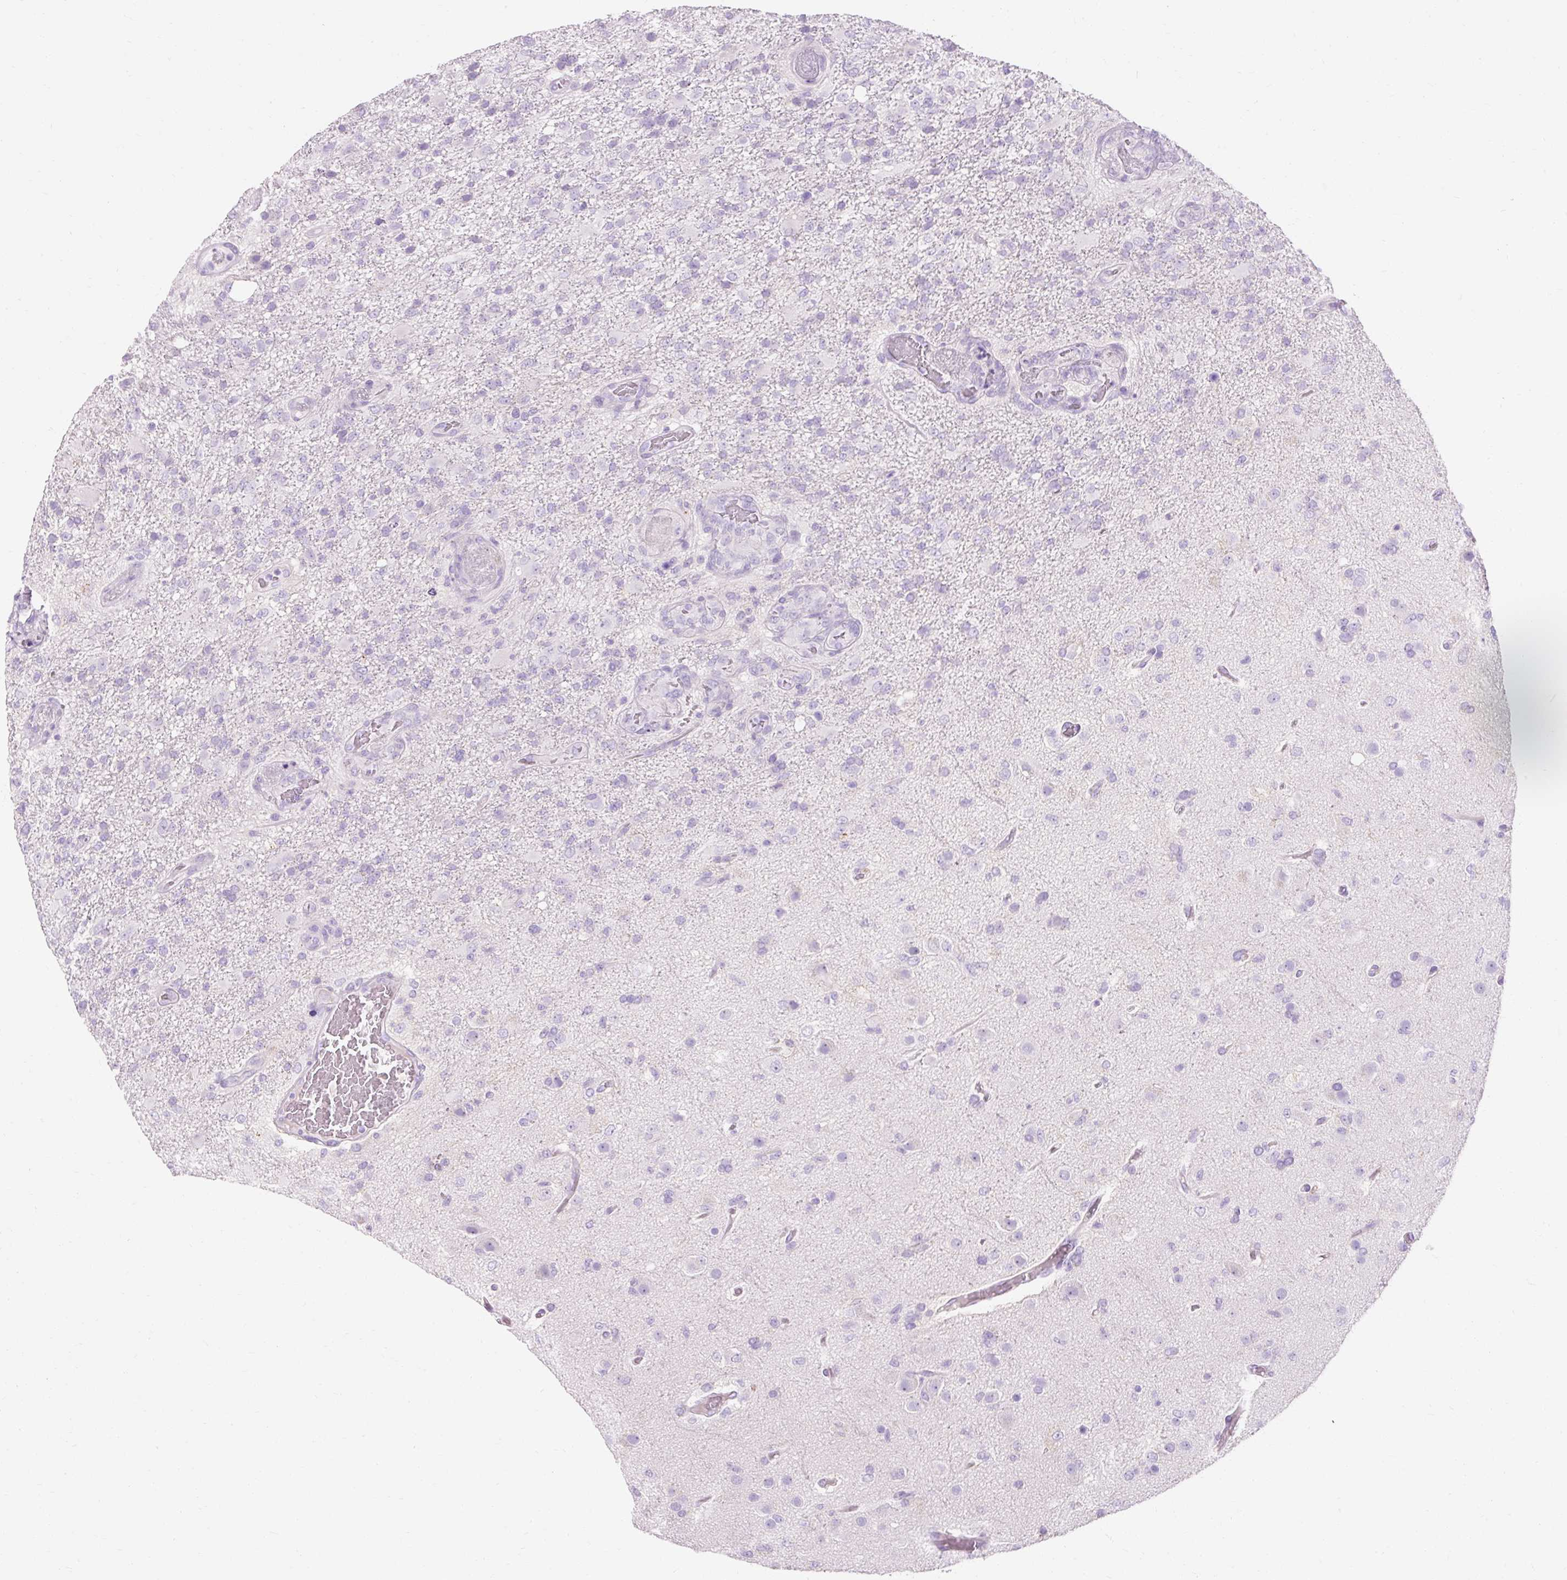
{"staining": {"intensity": "negative", "quantity": "none", "location": "none"}, "tissue": "glioma", "cell_type": "Tumor cells", "image_type": "cancer", "snomed": [{"axis": "morphology", "description": "Glioma, malignant, High grade"}, {"axis": "topography", "description": "Brain"}], "caption": "Immunohistochemical staining of glioma exhibits no significant positivity in tumor cells.", "gene": "CLDN25", "patient": {"sex": "female", "age": 74}}